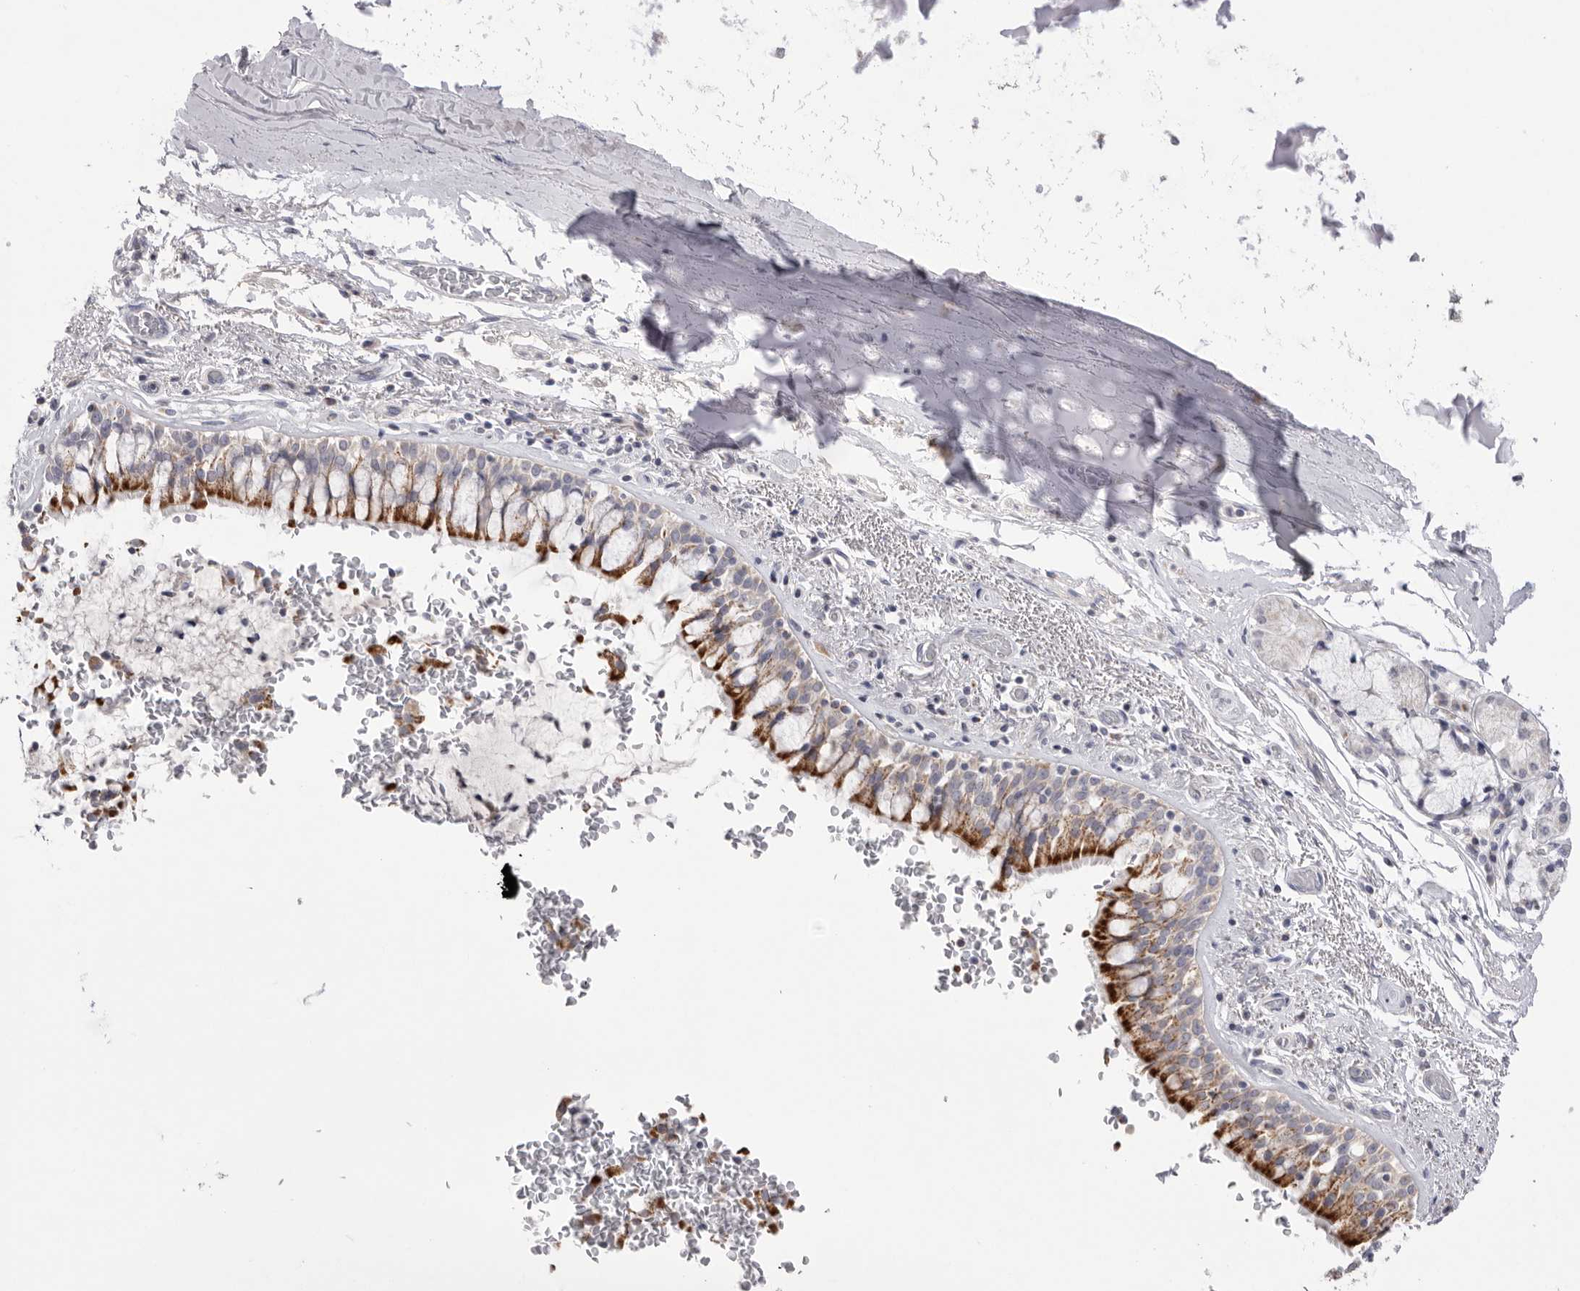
{"staining": {"intensity": "strong", "quantity": ">75%", "location": "cytoplasmic/membranous"}, "tissue": "bronchus", "cell_type": "Respiratory epithelial cells", "image_type": "normal", "snomed": [{"axis": "morphology", "description": "Normal tissue, NOS"}, {"axis": "morphology", "description": "Inflammation, NOS"}, {"axis": "topography", "description": "Cartilage tissue"}, {"axis": "topography", "description": "Bronchus"}, {"axis": "topography", "description": "Lung"}], "caption": "Protein expression analysis of benign human bronchus reveals strong cytoplasmic/membranous expression in approximately >75% of respiratory epithelial cells. Using DAB (3,3'-diaminobenzidine) (brown) and hematoxylin (blue) stains, captured at high magnification using brightfield microscopy.", "gene": "VDAC3", "patient": {"sex": "female", "age": 64}}